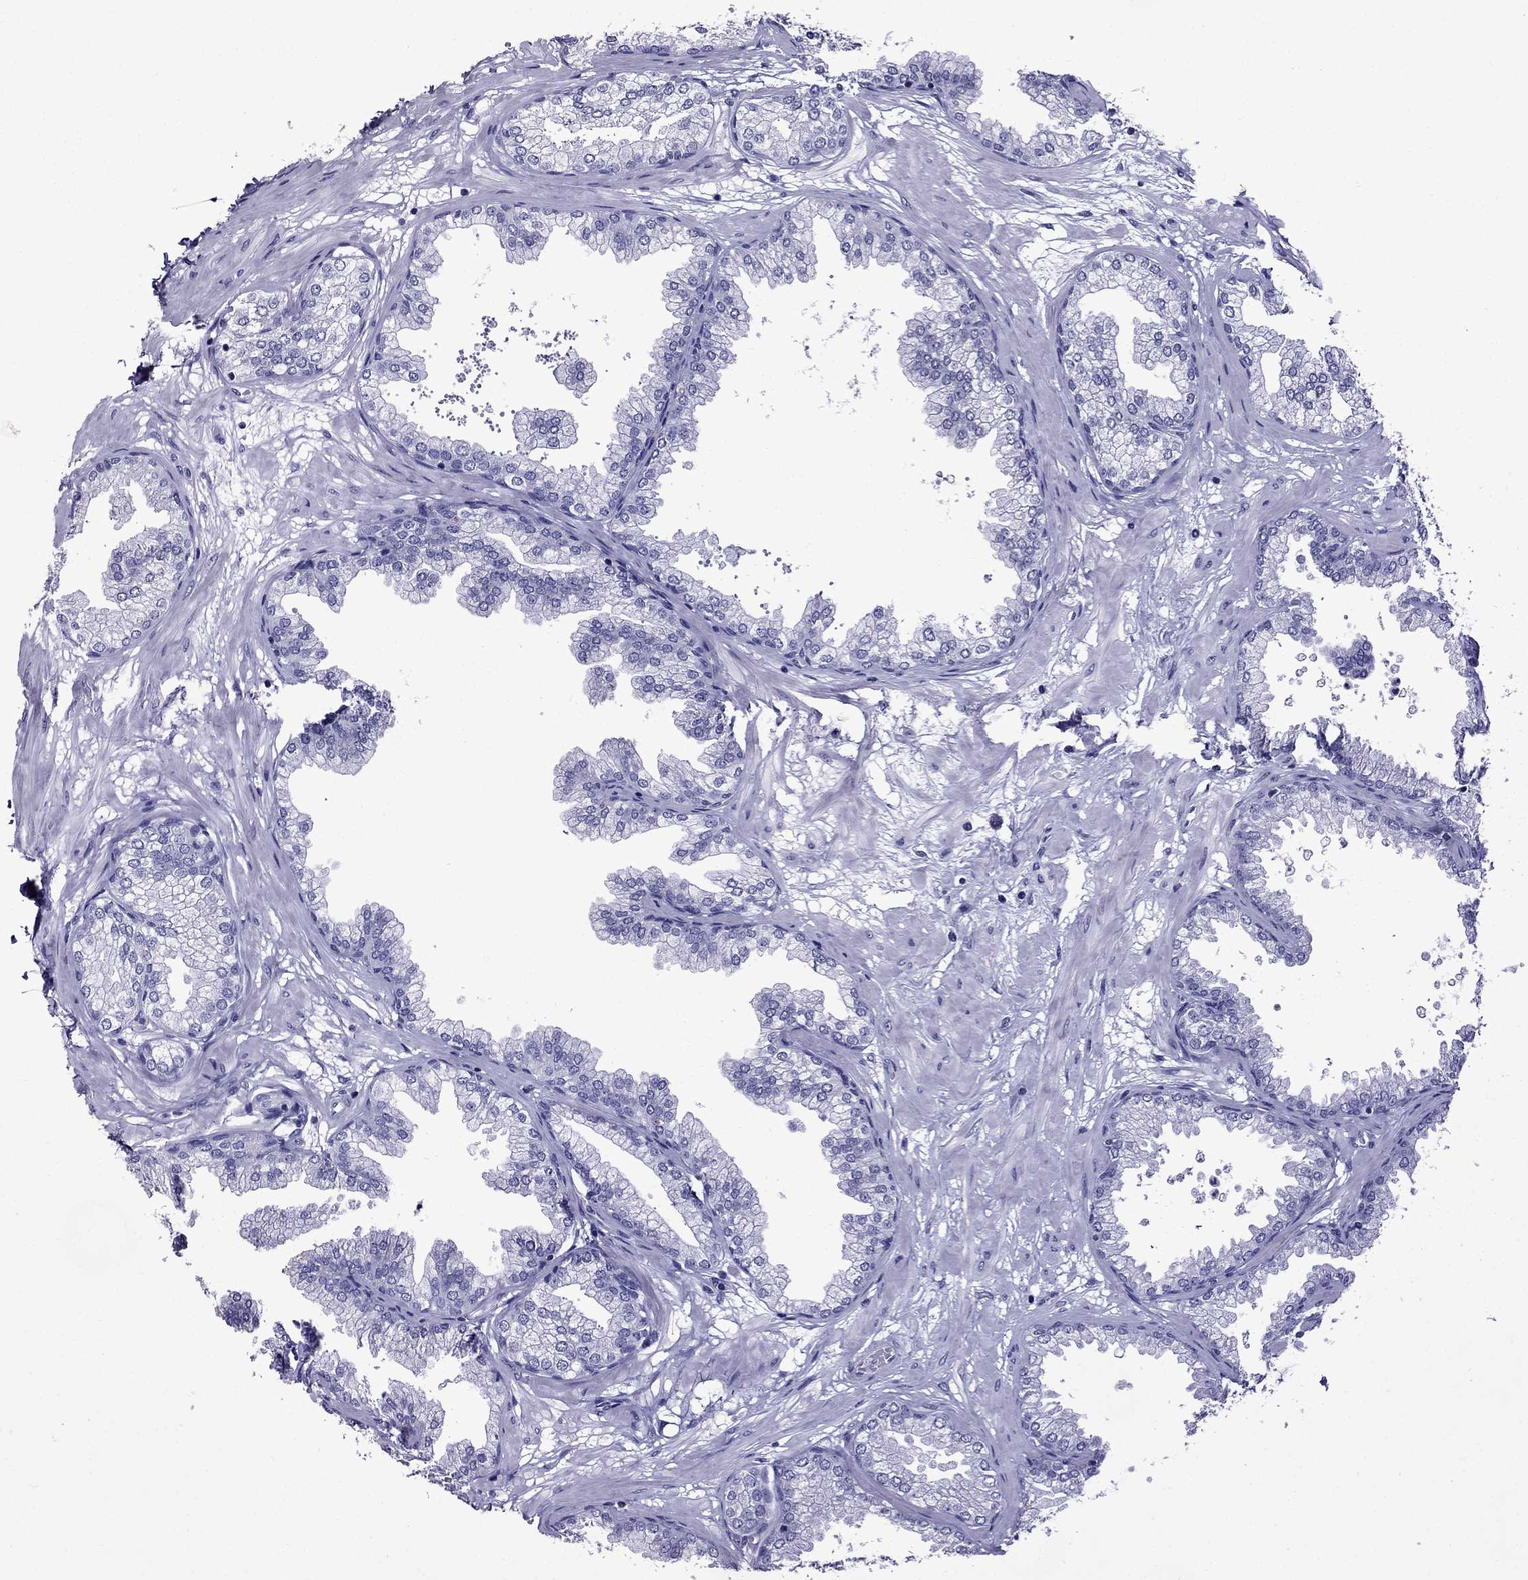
{"staining": {"intensity": "negative", "quantity": "none", "location": "none"}, "tissue": "prostate", "cell_type": "Glandular cells", "image_type": "normal", "snomed": [{"axis": "morphology", "description": "Normal tissue, NOS"}, {"axis": "topography", "description": "Prostate"}], "caption": "Glandular cells are negative for protein expression in unremarkable human prostate. The staining was performed using DAB (3,3'-diaminobenzidine) to visualize the protein expression in brown, while the nuclei were stained in blue with hematoxylin (Magnification: 20x).", "gene": "OXCT2", "patient": {"sex": "male", "age": 37}}